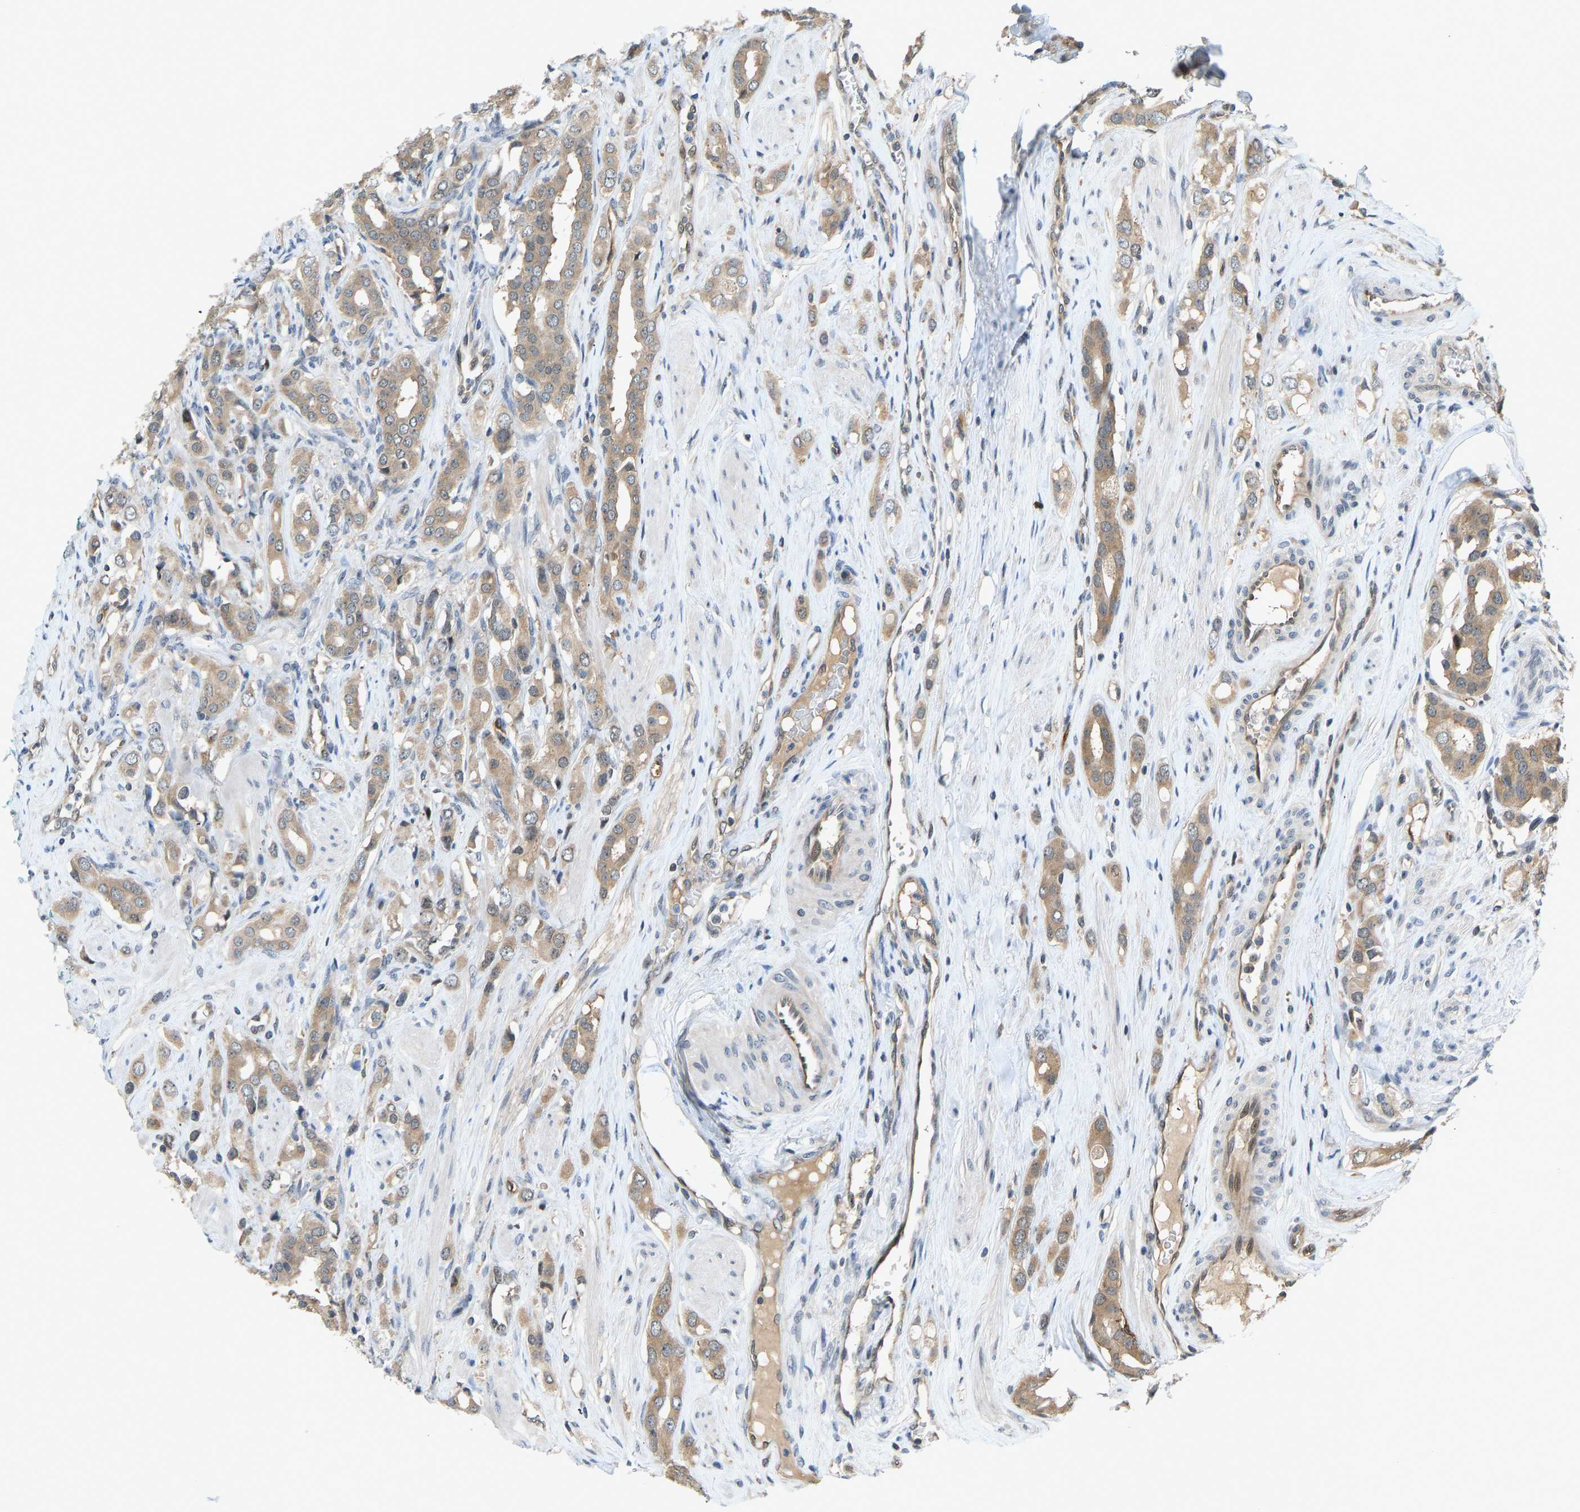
{"staining": {"intensity": "moderate", "quantity": ">75%", "location": "cytoplasmic/membranous"}, "tissue": "prostate cancer", "cell_type": "Tumor cells", "image_type": "cancer", "snomed": [{"axis": "morphology", "description": "Adenocarcinoma, High grade"}, {"axis": "topography", "description": "Prostate"}], "caption": "Prostate high-grade adenocarcinoma stained with a brown dye shows moderate cytoplasmic/membranous positive expression in about >75% of tumor cells.", "gene": "CCT8", "patient": {"sex": "male", "age": 52}}